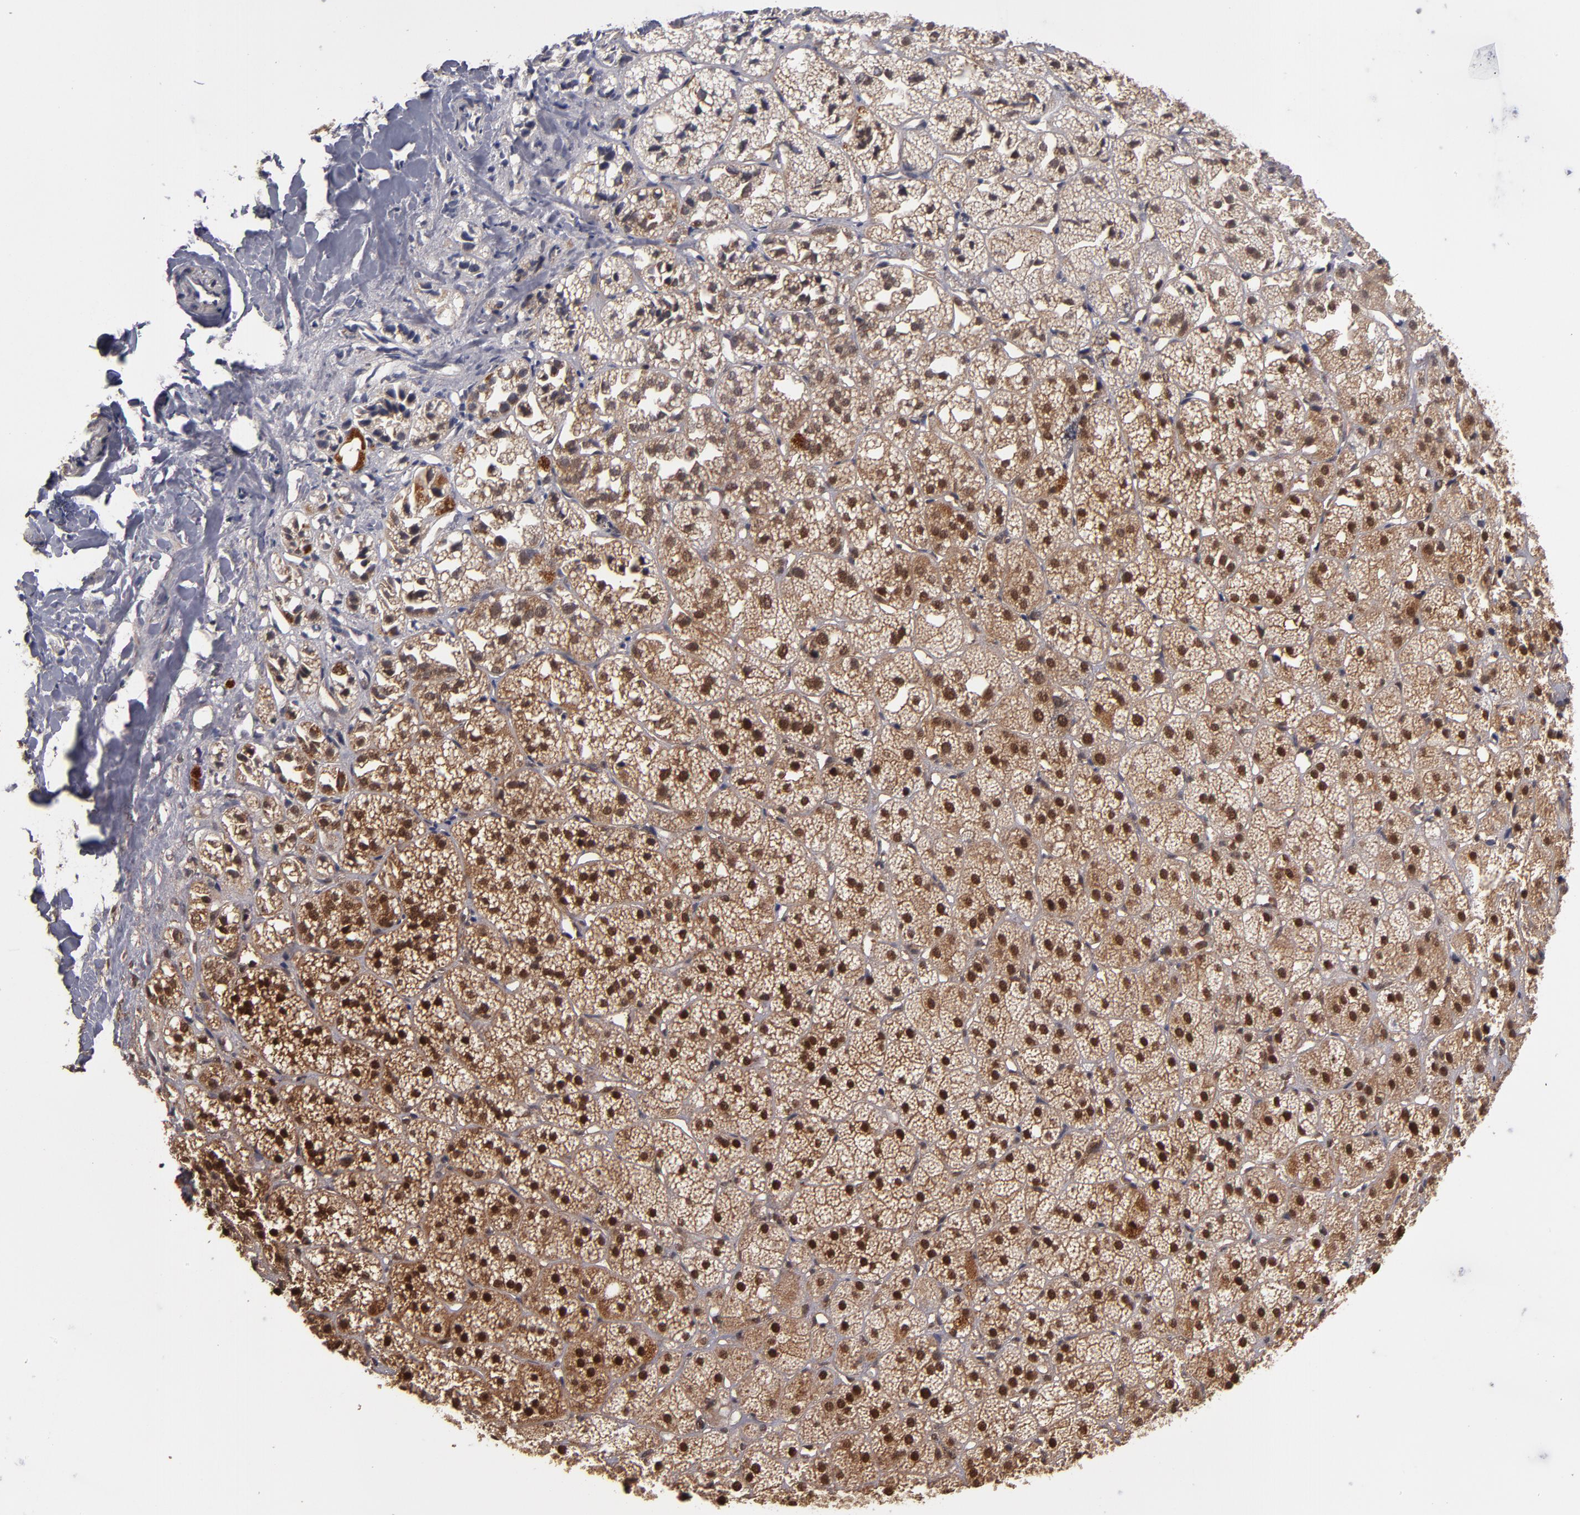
{"staining": {"intensity": "strong", "quantity": ">75%", "location": "cytoplasmic/membranous,nuclear"}, "tissue": "adrenal gland", "cell_type": "Glandular cells", "image_type": "normal", "snomed": [{"axis": "morphology", "description": "Normal tissue, NOS"}, {"axis": "topography", "description": "Adrenal gland"}], "caption": "Protein staining demonstrates strong cytoplasmic/membranous,nuclear staining in approximately >75% of glandular cells in benign adrenal gland. (DAB (3,3'-diaminobenzidine) = brown stain, brightfield microscopy at high magnification).", "gene": "CUL5", "patient": {"sex": "female", "age": 71}}